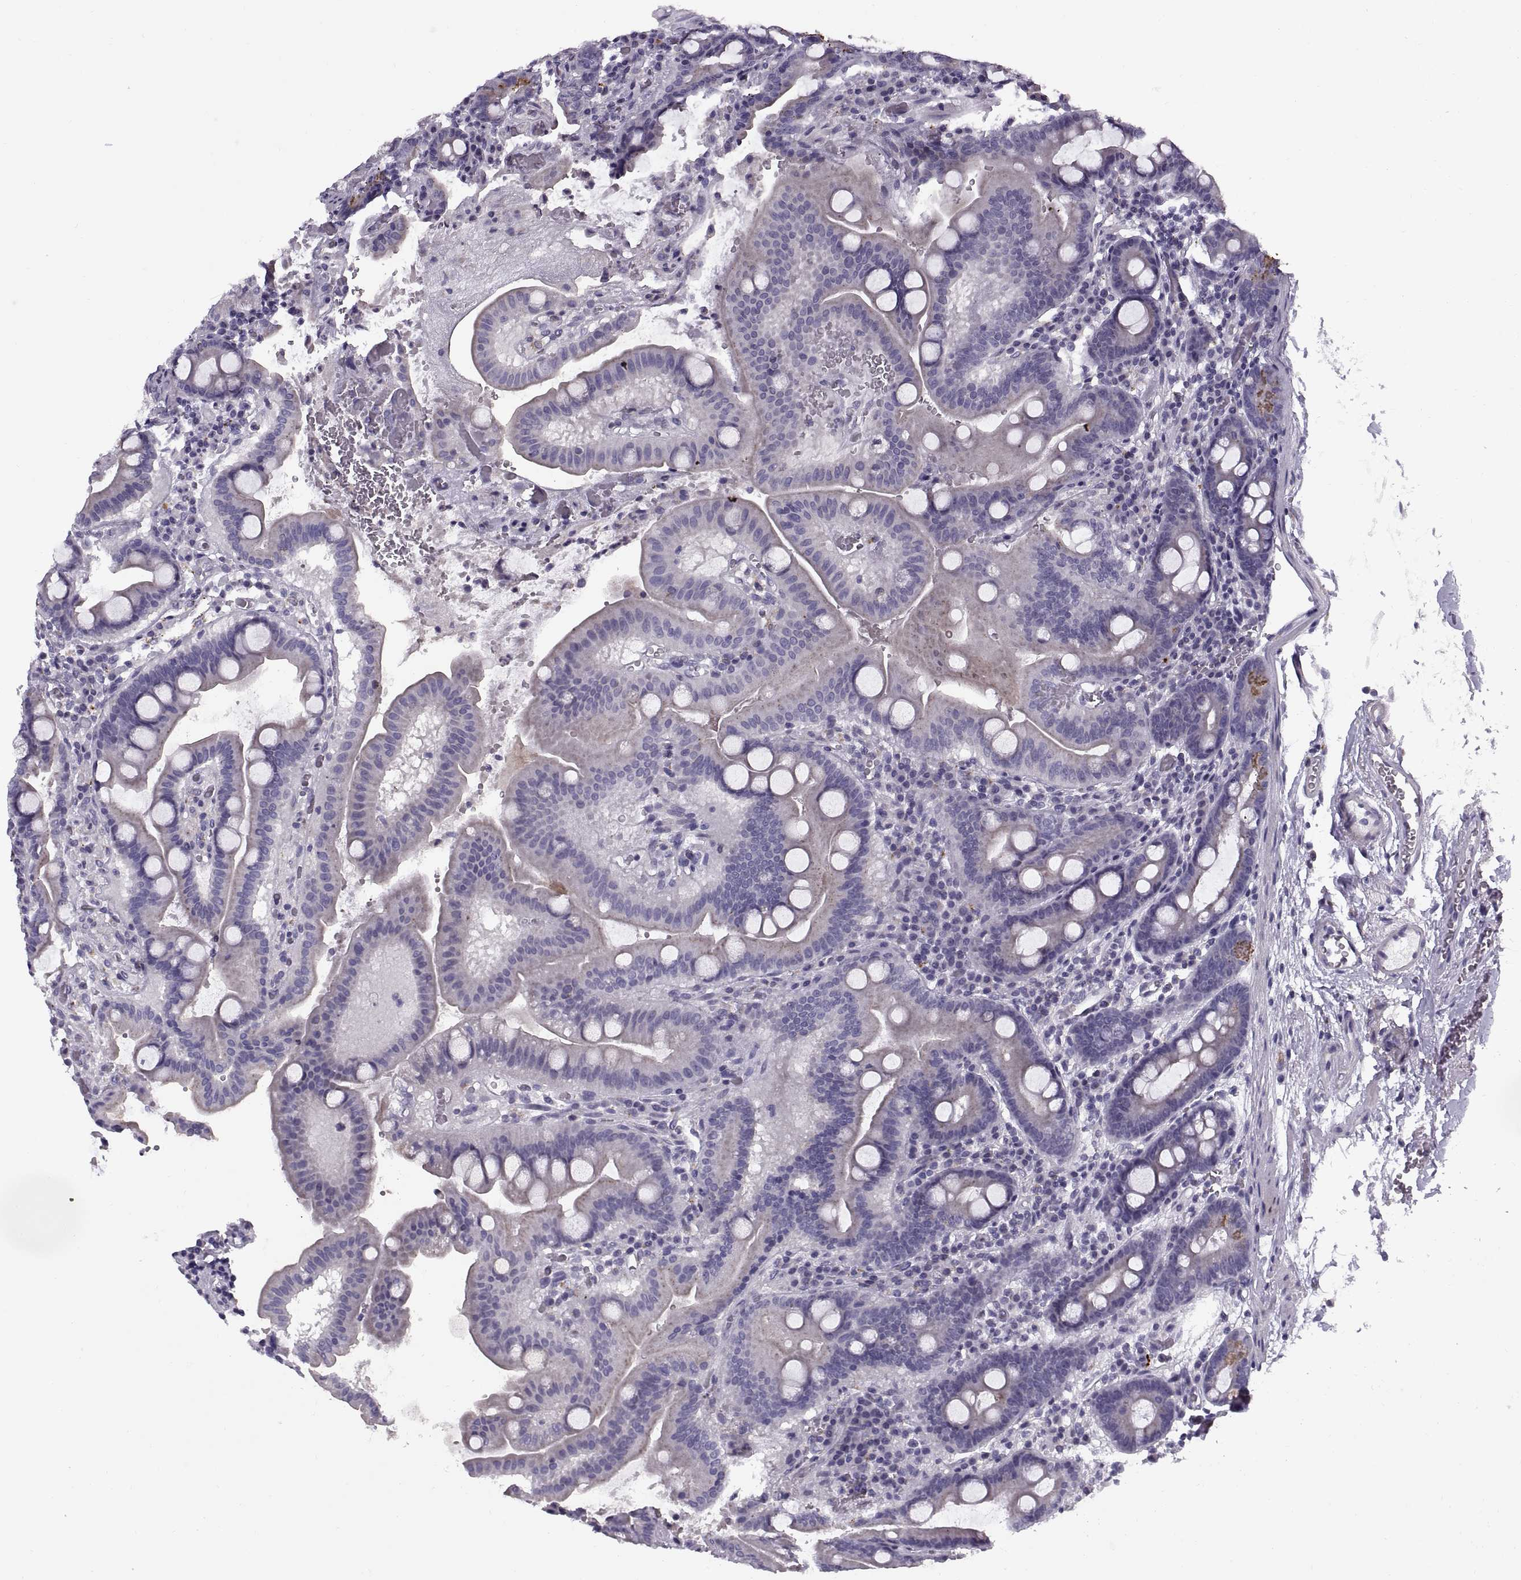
{"staining": {"intensity": "moderate", "quantity": "<25%", "location": "cytoplasmic/membranous"}, "tissue": "duodenum", "cell_type": "Glandular cells", "image_type": "normal", "snomed": [{"axis": "morphology", "description": "Normal tissue, NOS"}, {"axis": "topography", "description": "Duodenum"}], "caption": "A brown stain shows moderate cytoplasmic/membranous staining of a protein in glandular cells of normal human duodenum. (brown staining indicates protein expression, while blue staining denotes nuclei).", "gene": "CALCR", "patient": {"sex": "male", "age": 59}}